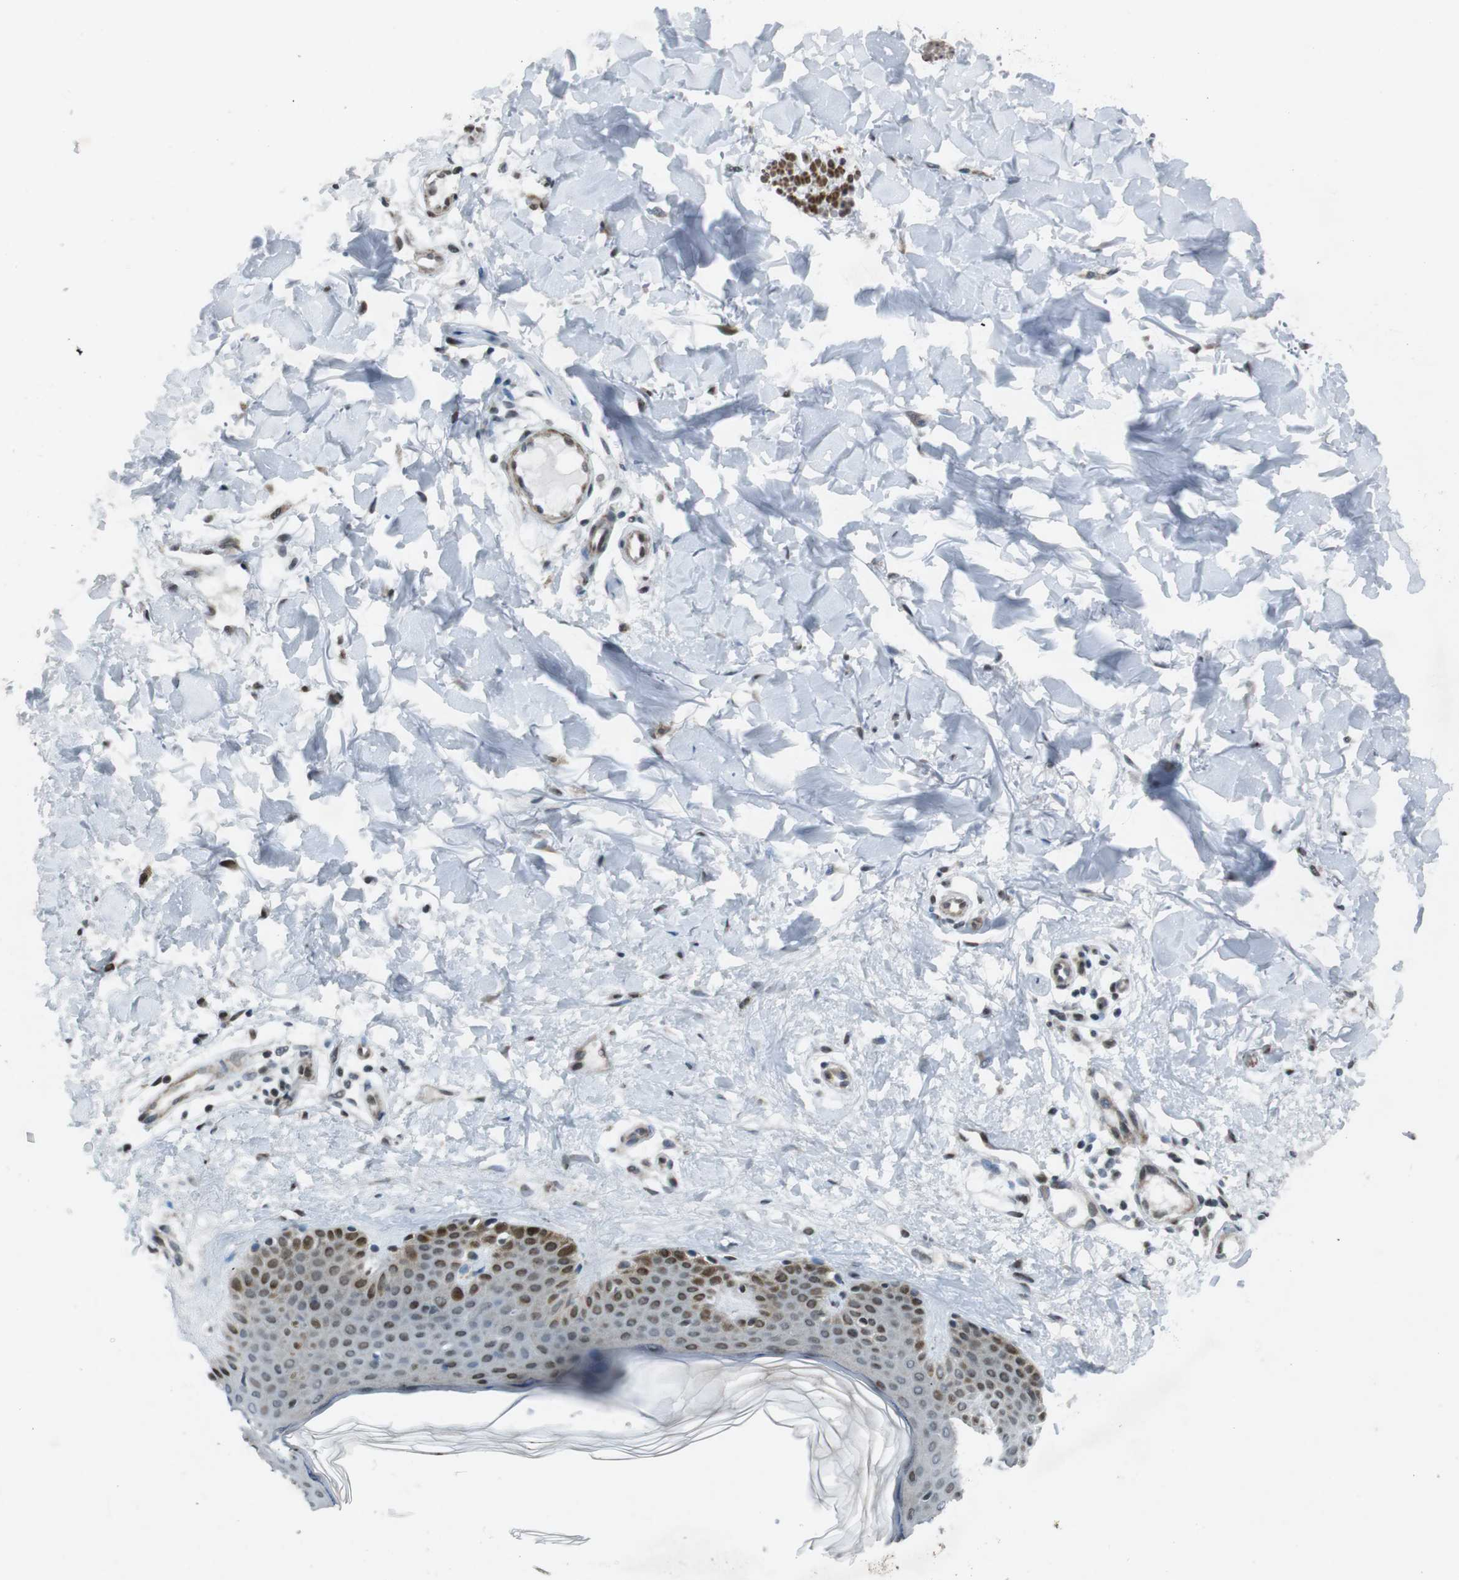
{"staining": {"intensity": "weak", "quantity": ">75%", "location": "cytoplasmic/membranous,nuclear"}, "tissue": "skin", "cell_type": "Fibroblasts", "image_type": "normal", "snomed": [{"axis": "morphology", "description": "Normal tissue, NOS"}, {"axis": "topography", "description": "Skin"}], "caption": "Immunohistochemistry (IHC) (DAB (3,3'-diaminobenzidine)) staining of unremarkable human skin shows weak cytoplasmic/membranous,nuclear protein staining in approximately >75% of fibroblasts.", "gene": "PBRM1", "patient": {"sex": "male", "age": 67}}